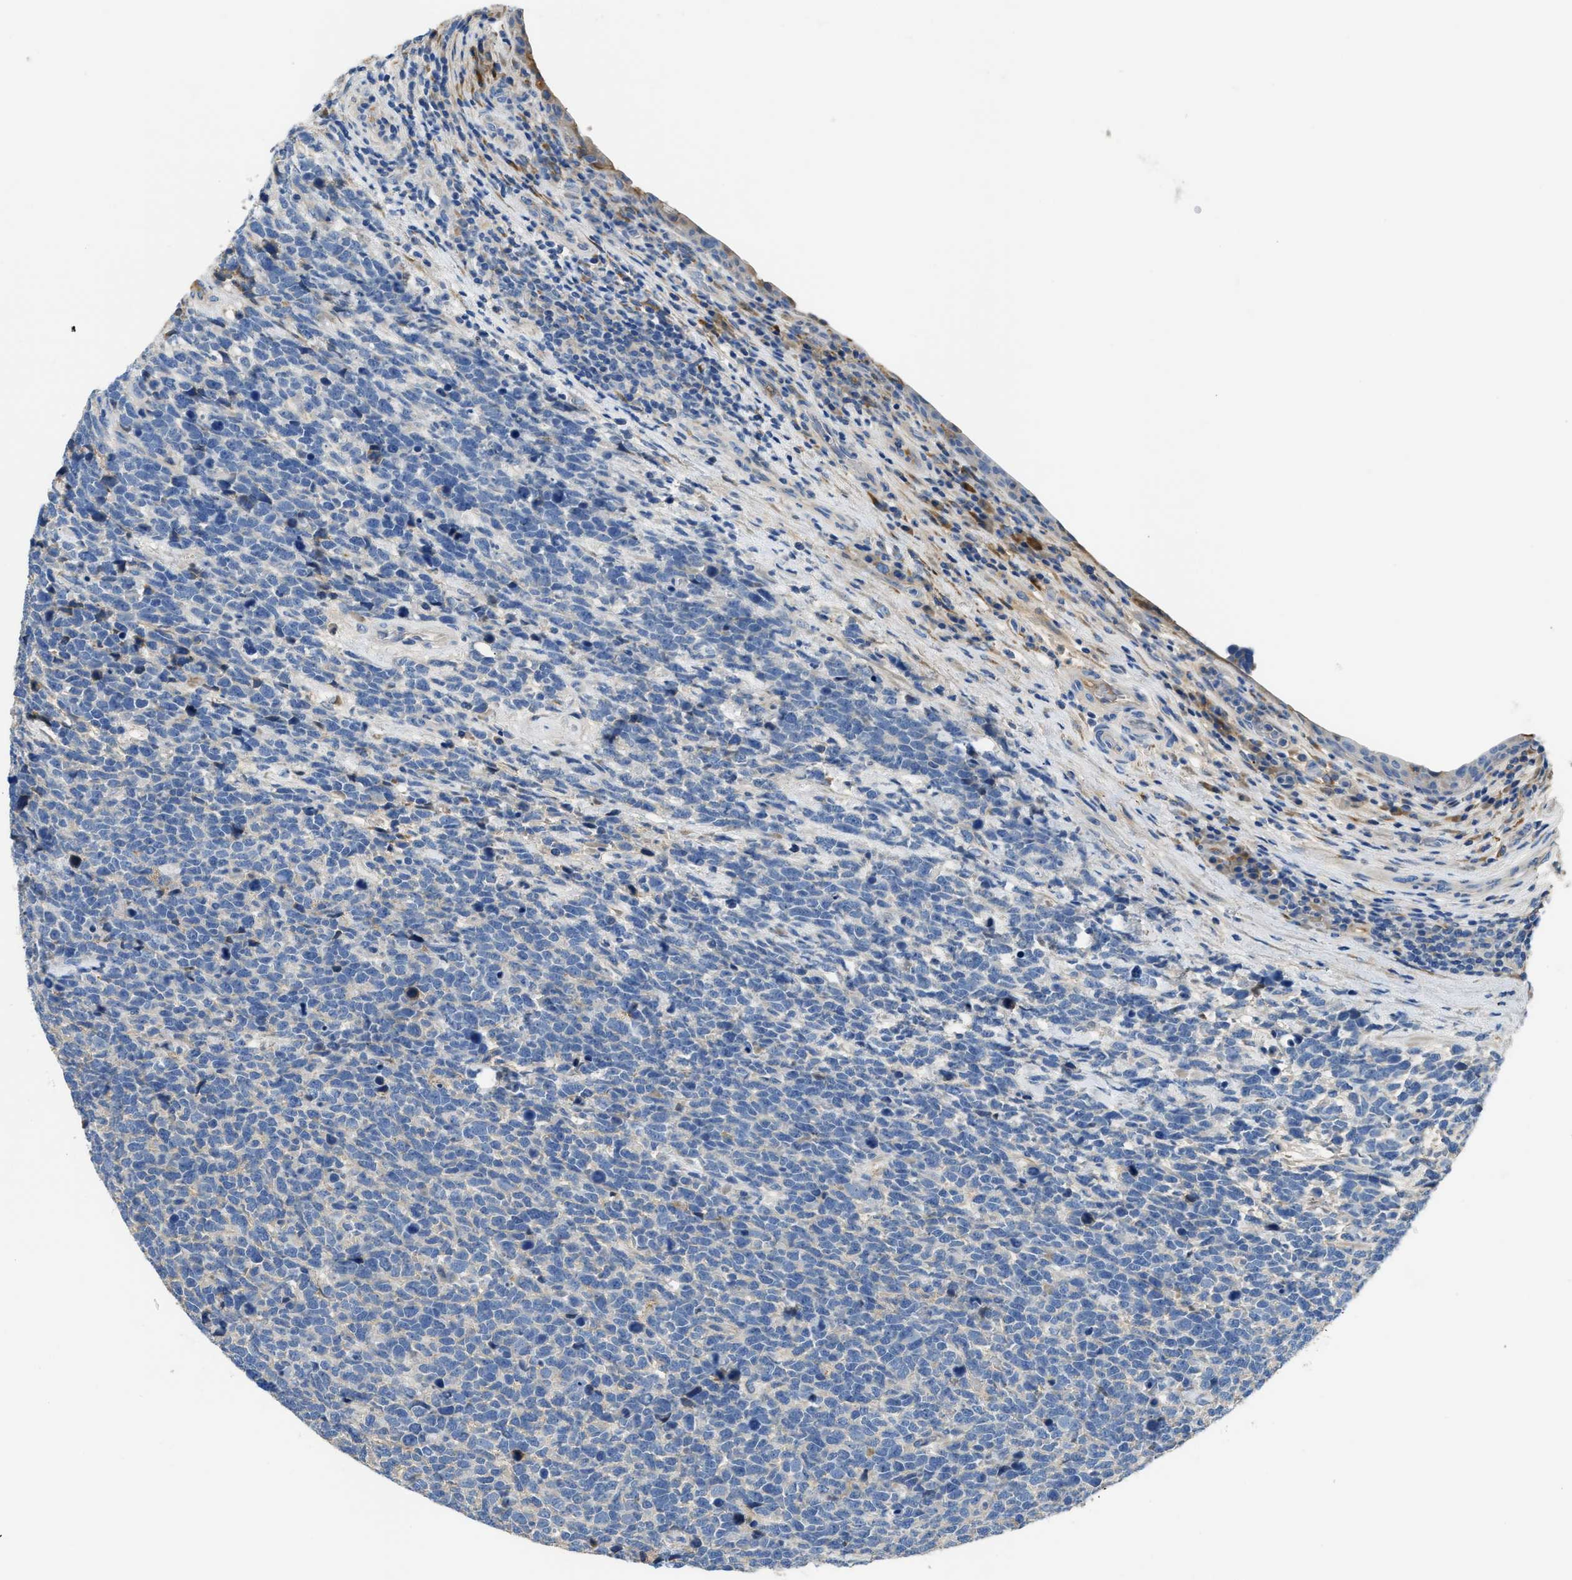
{"staining": {"intensity": "negative", "quantity": "none", "location": "none"}, "tissue": "urothelial cancer", "cell_type": "Tumor cells", "image_type": "cancer", "snomed": [{"axis": "morphology", "description": "Urothelial carcinoma, High grade"}, {"axis": "topography", "description": "Urinary bladder"}], "caption": "Urothelial cancer was stained to show a protein in brown. There is no significant staining in tumor cells. Brightfield microscopy of immunohistochemistry stained with DAB (brown) and hematoxylin (blue), captured at high magnification.", "gene": "C1S", "patient": {"sex": "female", "age": 82}}